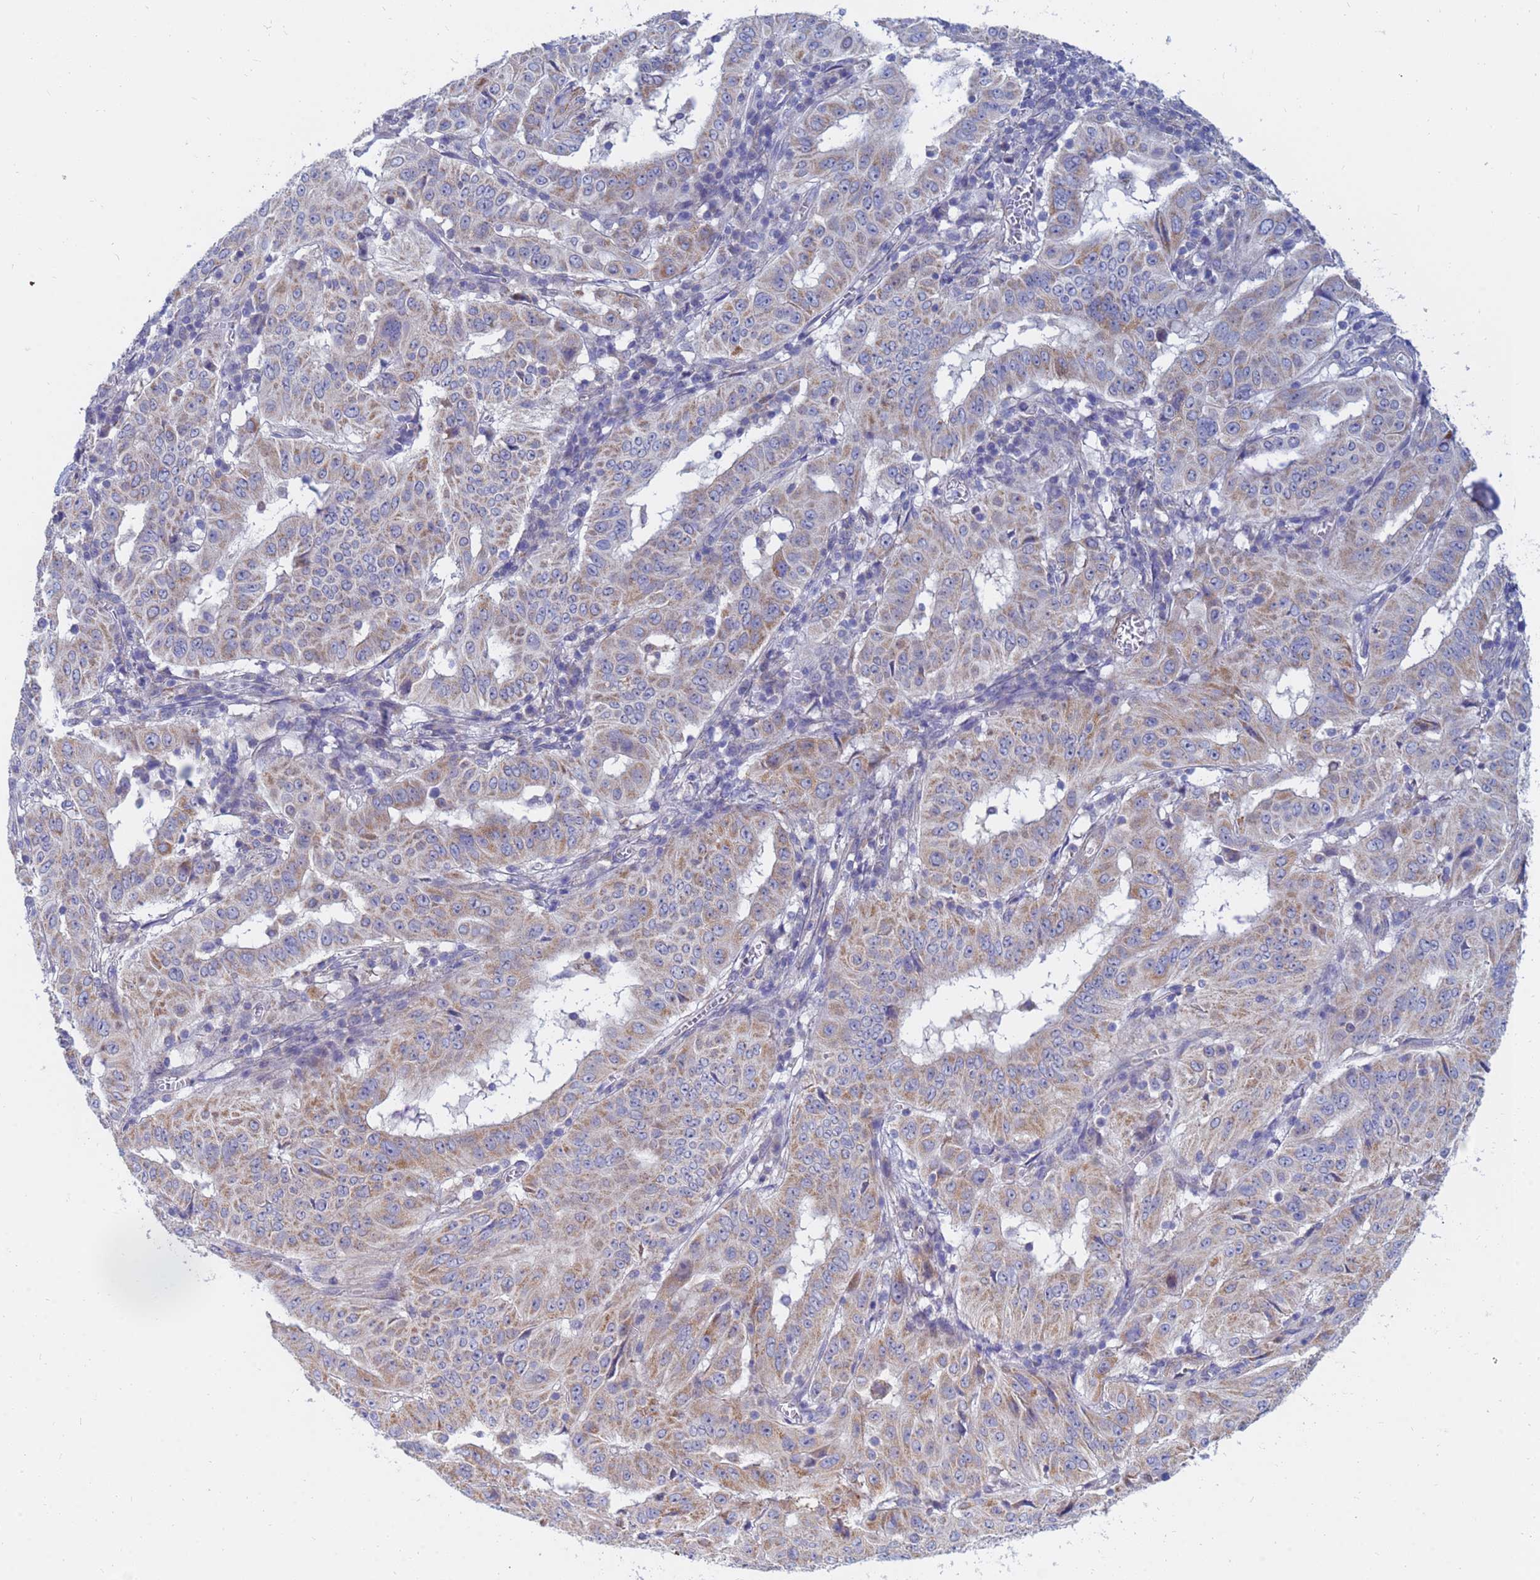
{"staining": {"intensity": "weak", "quantity": "25%-75%", "location": "cytoplasmic/membranous"}, "tissue": "pancreatic cancer", "cell_type": "Tumor cells", "image_type": "cancer", "snomed": [{"axis": "morphology", "description": "Adenocarcinoma, NOS"}, {"axis": "topography", "description": "Pancreas"}], "caption": "The photomicrograph exhibits a brown stain indicating the presence of a protein in the cytoplasmic/membranous of tumor cells in pancreatic cancer.", "gene": "SDR39U1", "patient": {"sex": "male", "age": 63}}